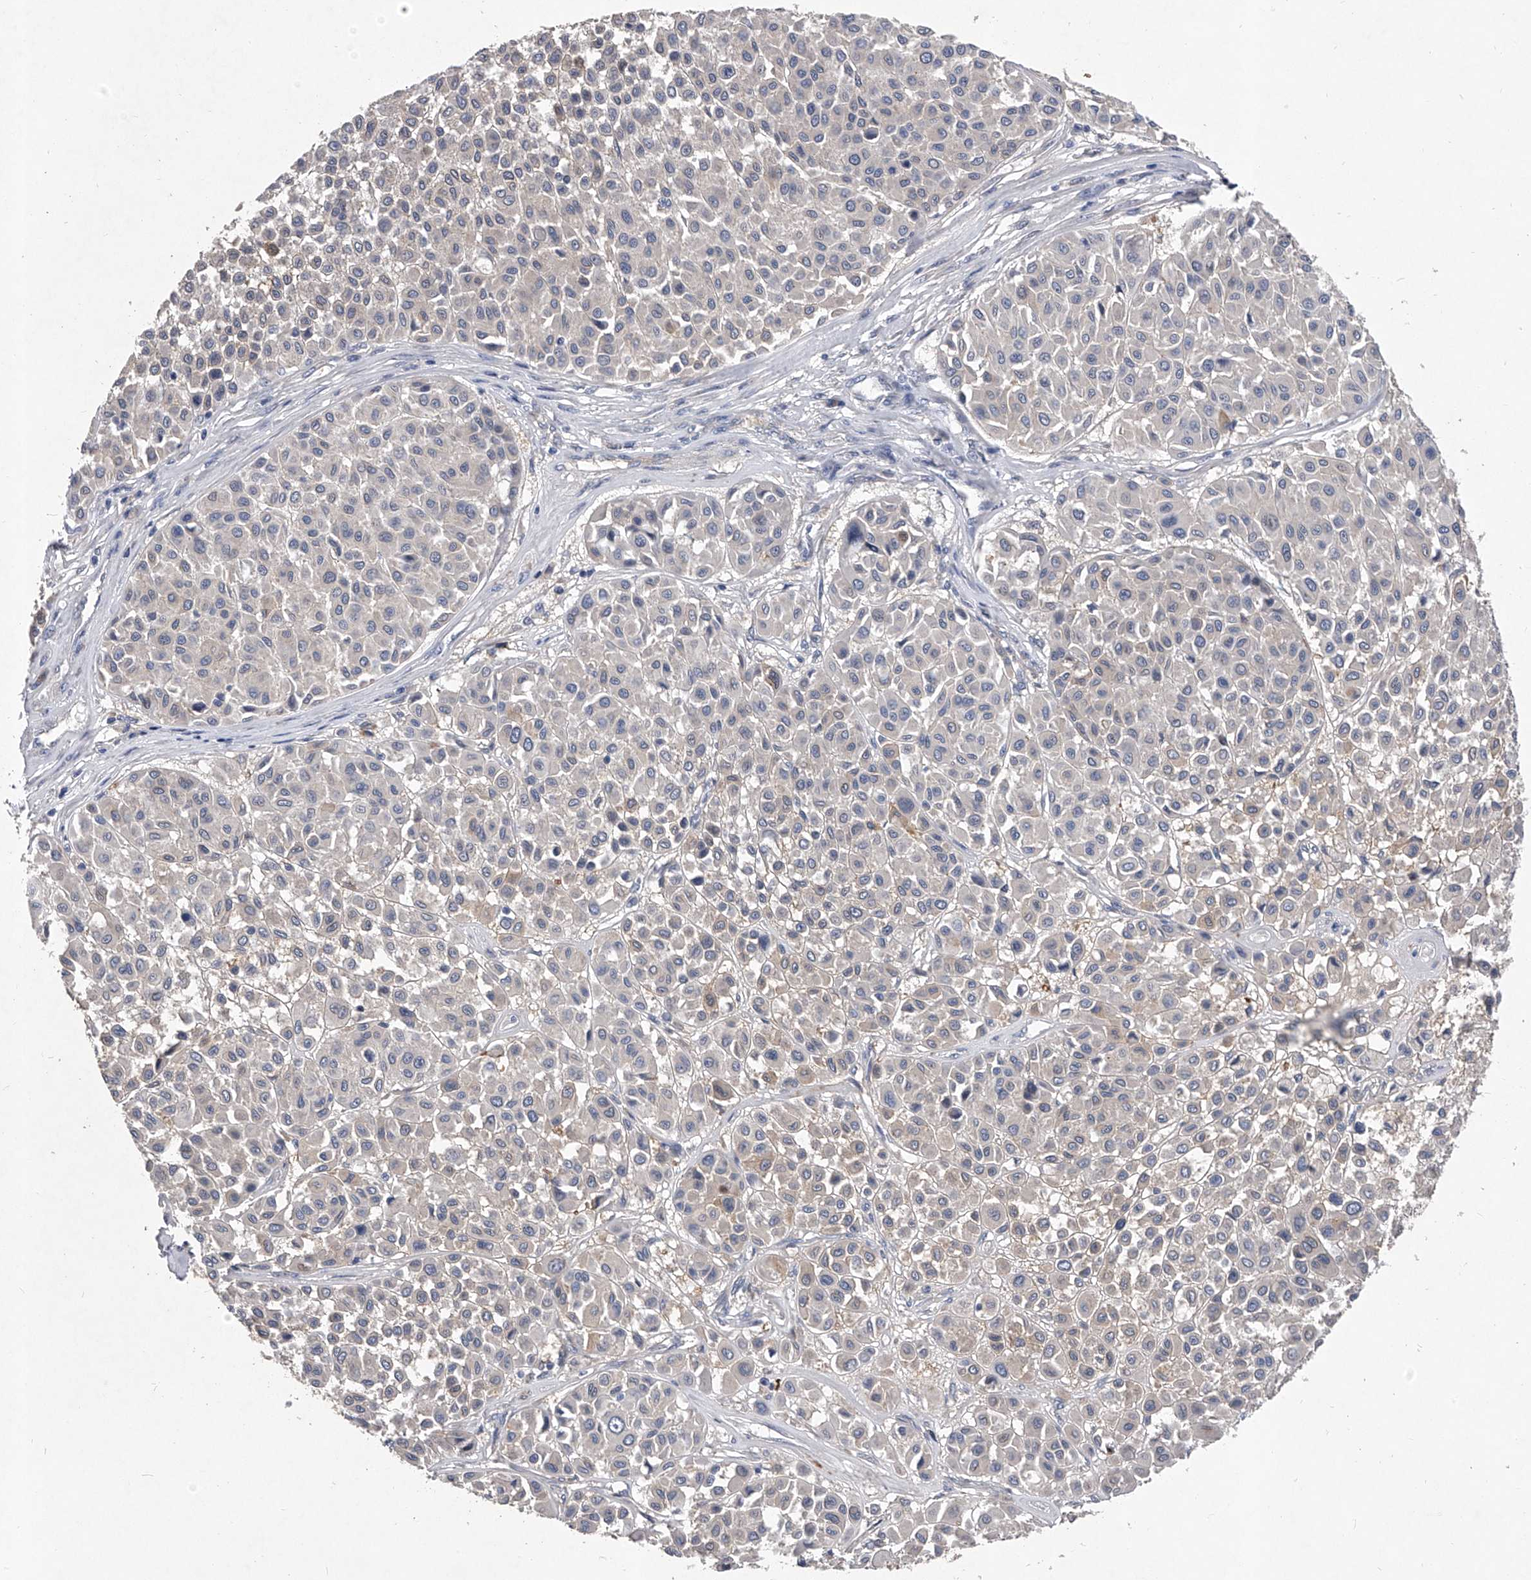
{"staining": {"intensity": "negative", "quantity": "none", "location": "none"}, "tissue": "melanoma", "cell_type": "Tumor cells", "image_type": "cancer", "snomed": [{"axis": "morphology", "description": "Malignant melanoma, Metastatic site"}, {"axis": "topography", "description": "Soft tissue"}], "caption": "Immunohistochemistry photomicrograph of neoplastic tissue: melanoma stained with DAB (3,3'-diaminobenzidine) demonstrates no significant protein staining in tumor cells.", "gene": "C5", "patient": {"sex": "male", "age": 41}}